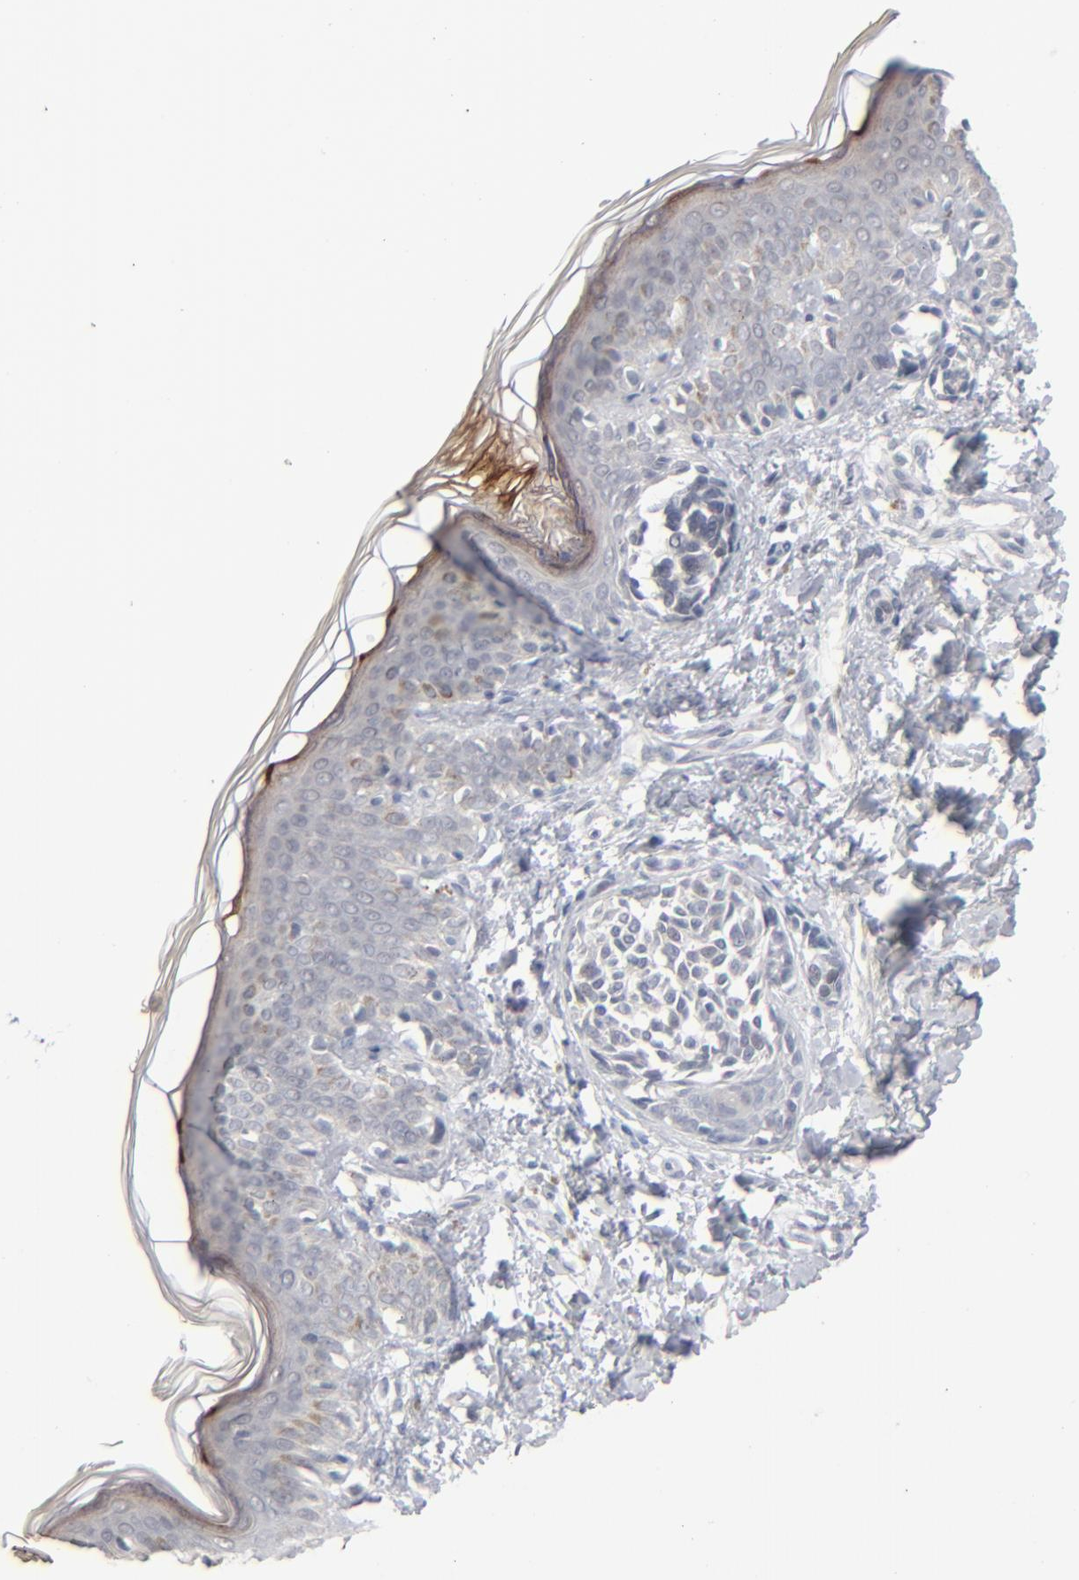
{"staining": {"intensity": "negative", "quantity": "none", "location": "none"}, "tissue": "skin", "cell_type": "Fibroblasts", "image_type": "normal", "snomed": [{"axis": "morphology", "description": "Normal tissue, NOS"}, {"axis": "topography", "description": "Skin"}], "caption": "A high-resolution image shows immunohistochemistry staining of unremarkable skin, which exhibits no significant expression in fibroblasts.", "gene": "POF1B", "patient": {"sex": "female", "age": 4}}